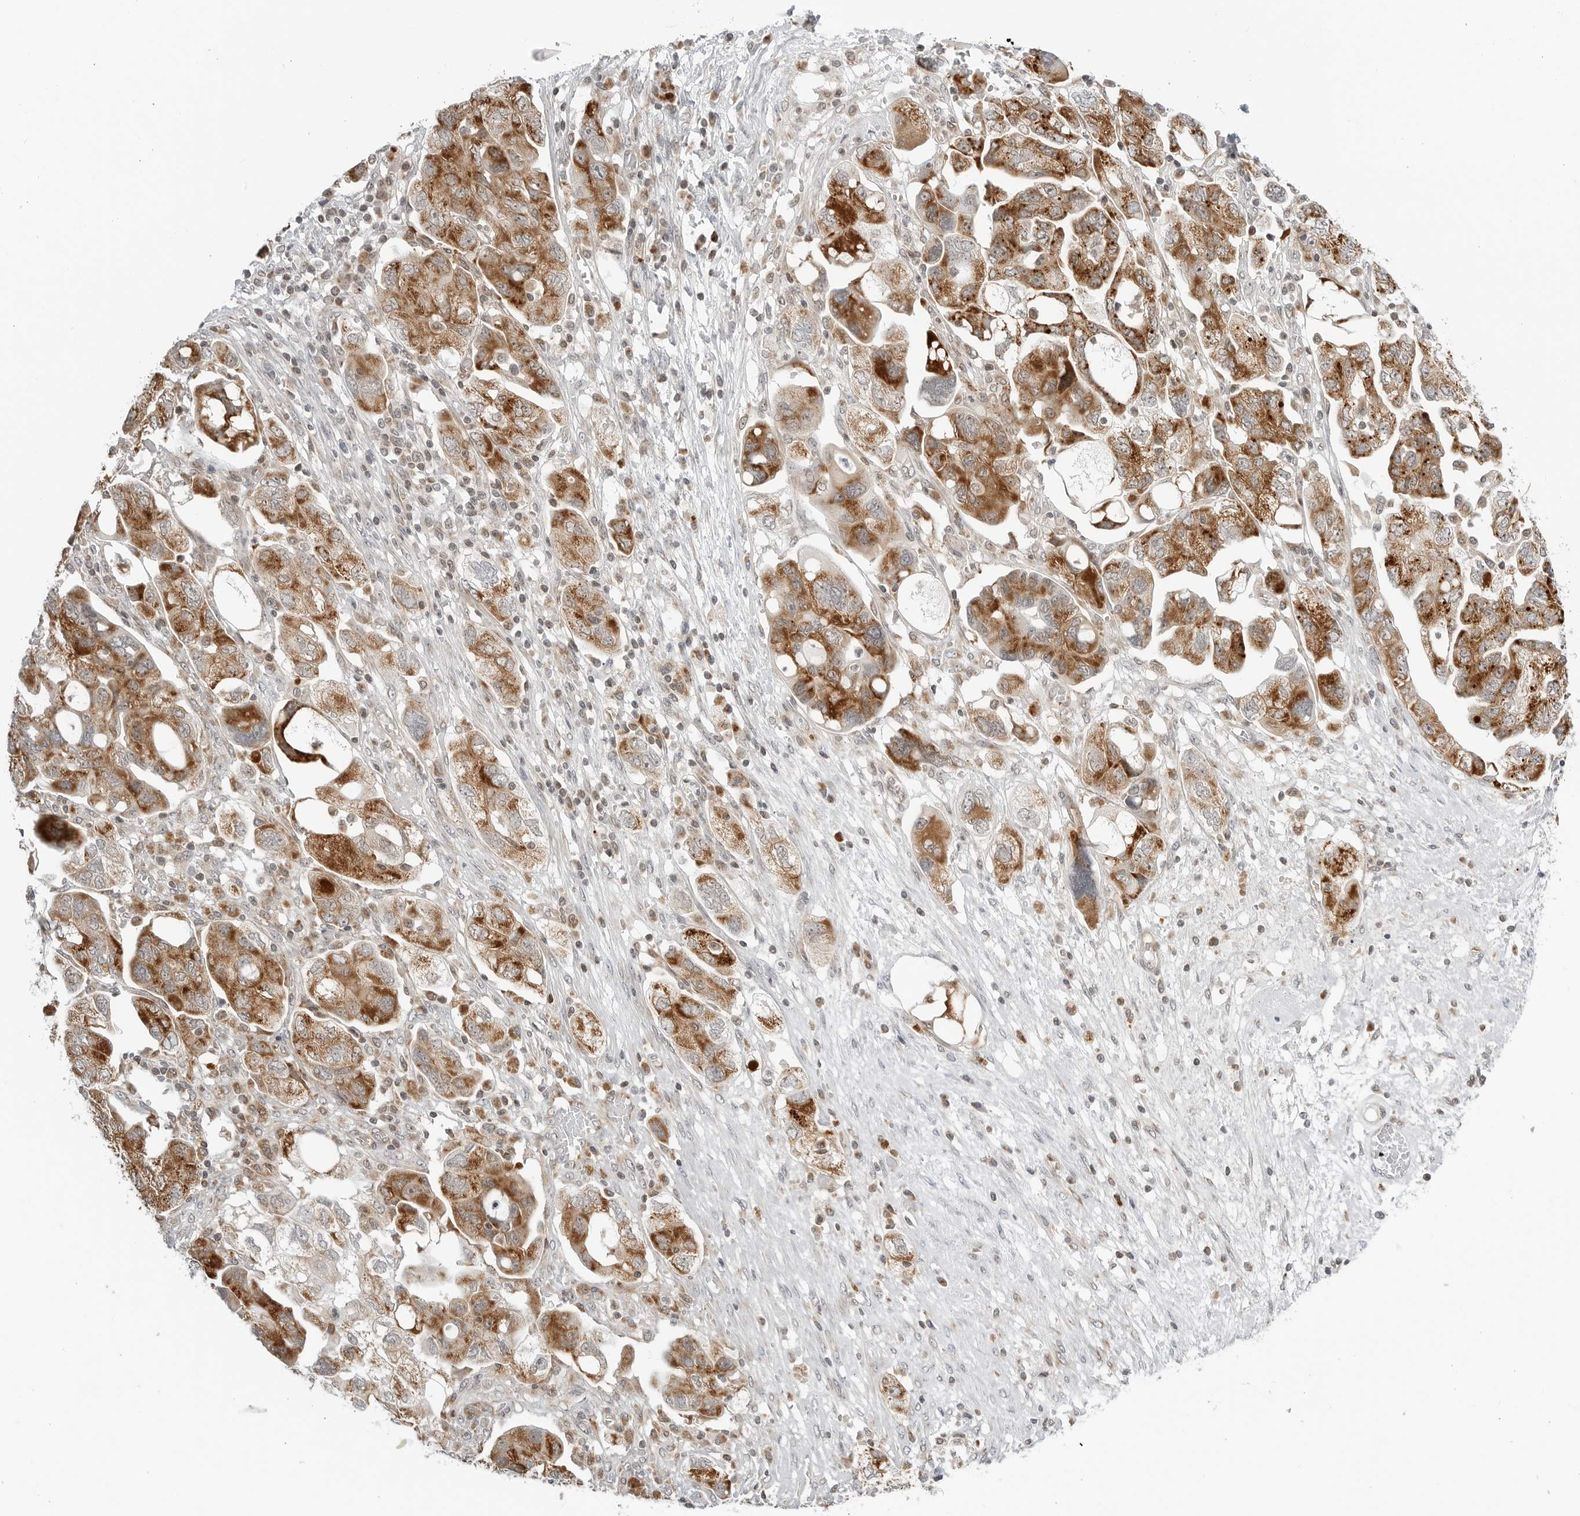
{"staining": {"intensity": "strong", "quantity": ">75%", "location": "cytoplasmic/membranous"}, "tissue": "ovarian cancer", "cell_type": "Tumor cells", "image_type": "cancer", "snomed": [{"axis": "morphology", "description": "Carcinoma, NOS"}, {"axis": "morphology", "description": "Cystadenocarcinoma, serous, NOS"}, {"axis": "topography", "description": "Ovary"}], "caption": "Immunohistochemical staining of ovarian cancer reveals high levels of strong cytoplasmic/membranous protein staining in approximately >75% of tumor cells.", "gene": "PEX2", "patient": {"sex": "female", "age": 69}}